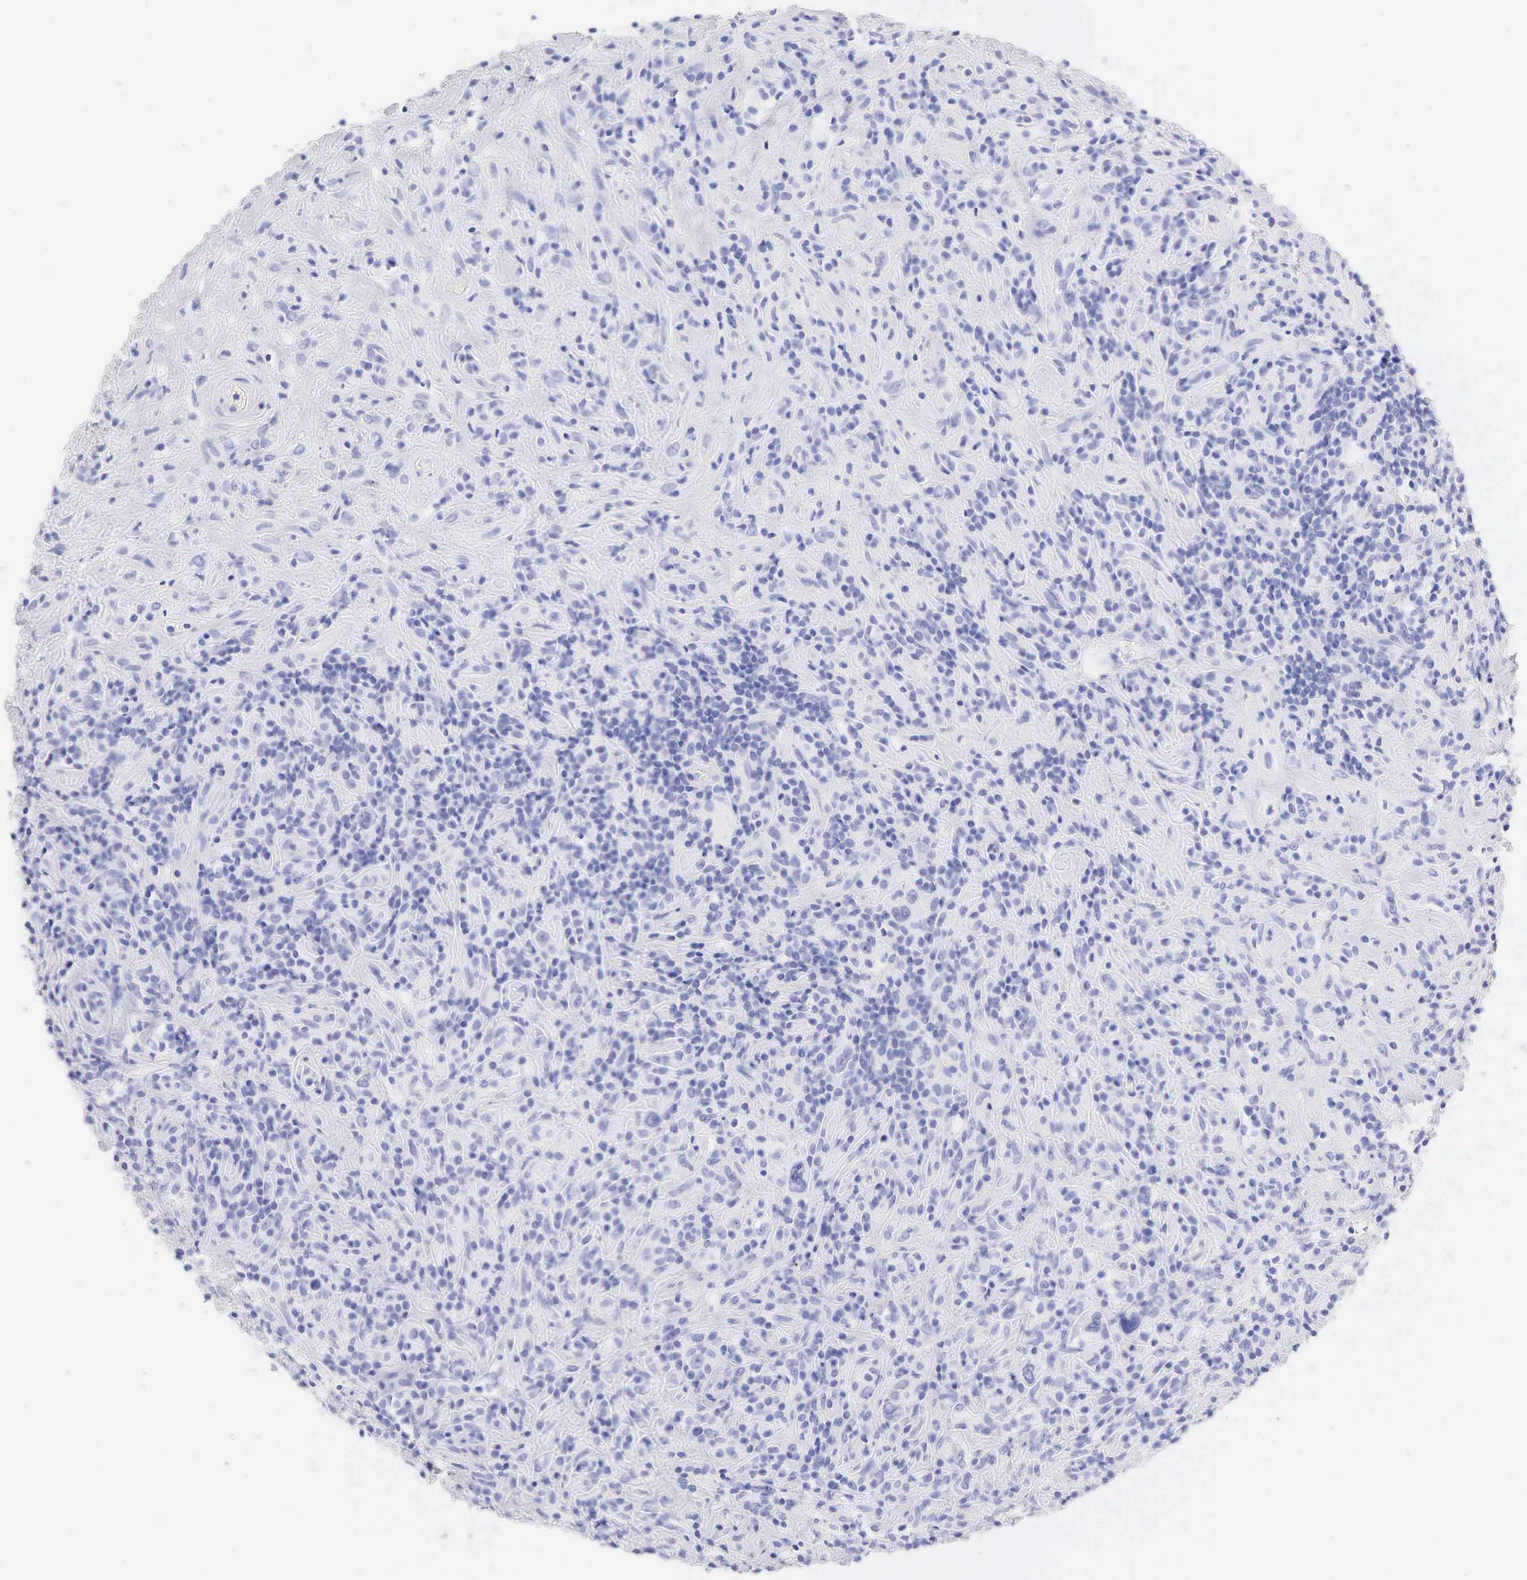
{"staining": {"intensity": "negative", "quantity": "none", "location": "none"}, "tissue": "lymphoma", "cell_type": "Tumor cells", "image_type": "cancer", "snomed": [{"axis": "morphology", "description": "Hodgkin's disease, NOS"}, {"axis": "topography", "description": "Lymph node"}], "caption": "This histopathology image is of lymphoma stained with immunohistochemistry to label a protein in brown with the nuclei are counter-stained blue. There is no positivity in tumor cells. (Brightfield microscopy of DAB (3,3'-diaminobenzidine) IHC at high magnification).", "gene": "KRT14", "patient": {"sex": "male", "age": 46}}